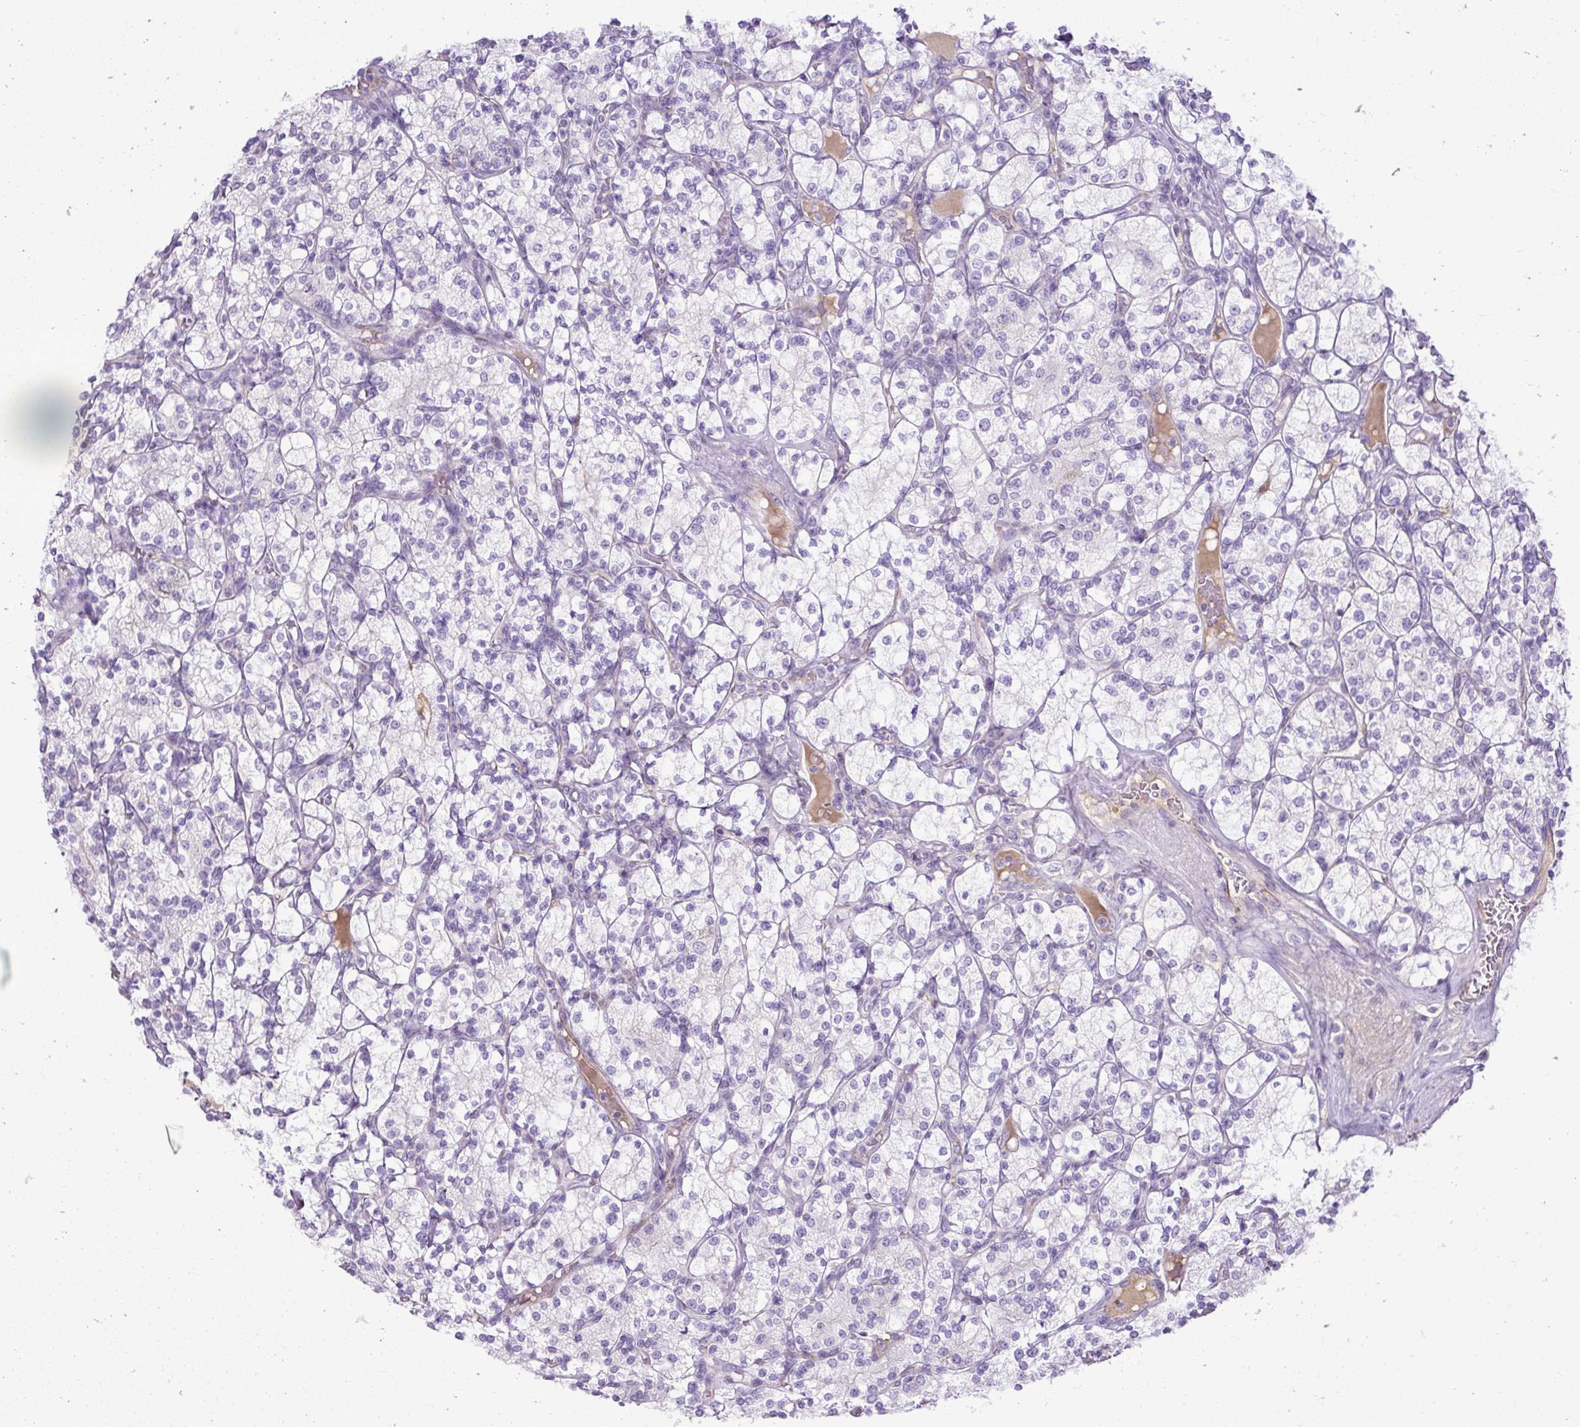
{"staining": {"intensity": "negative", "quantity": "none", "location": "none"}, "tissue": "renal cancer", "cell_type": "Tumor cells", "image_type": "cancer", "snomed": [{"axis": "morphology", "description": "Adenocarcinoma, NOS"}, {"axis": "topography", "description": "Kidney"}], "caption": "Immunohistochemistry (IHC) of human adenocarcinoma (renal) displays no expression in tumor cells. (DAB (3,3'-diaminobenzidine) immunohistochemistry (IHC), high magnification).", "gene": "SPTBN5", "patient": {"sex": "male", "age": 77}}